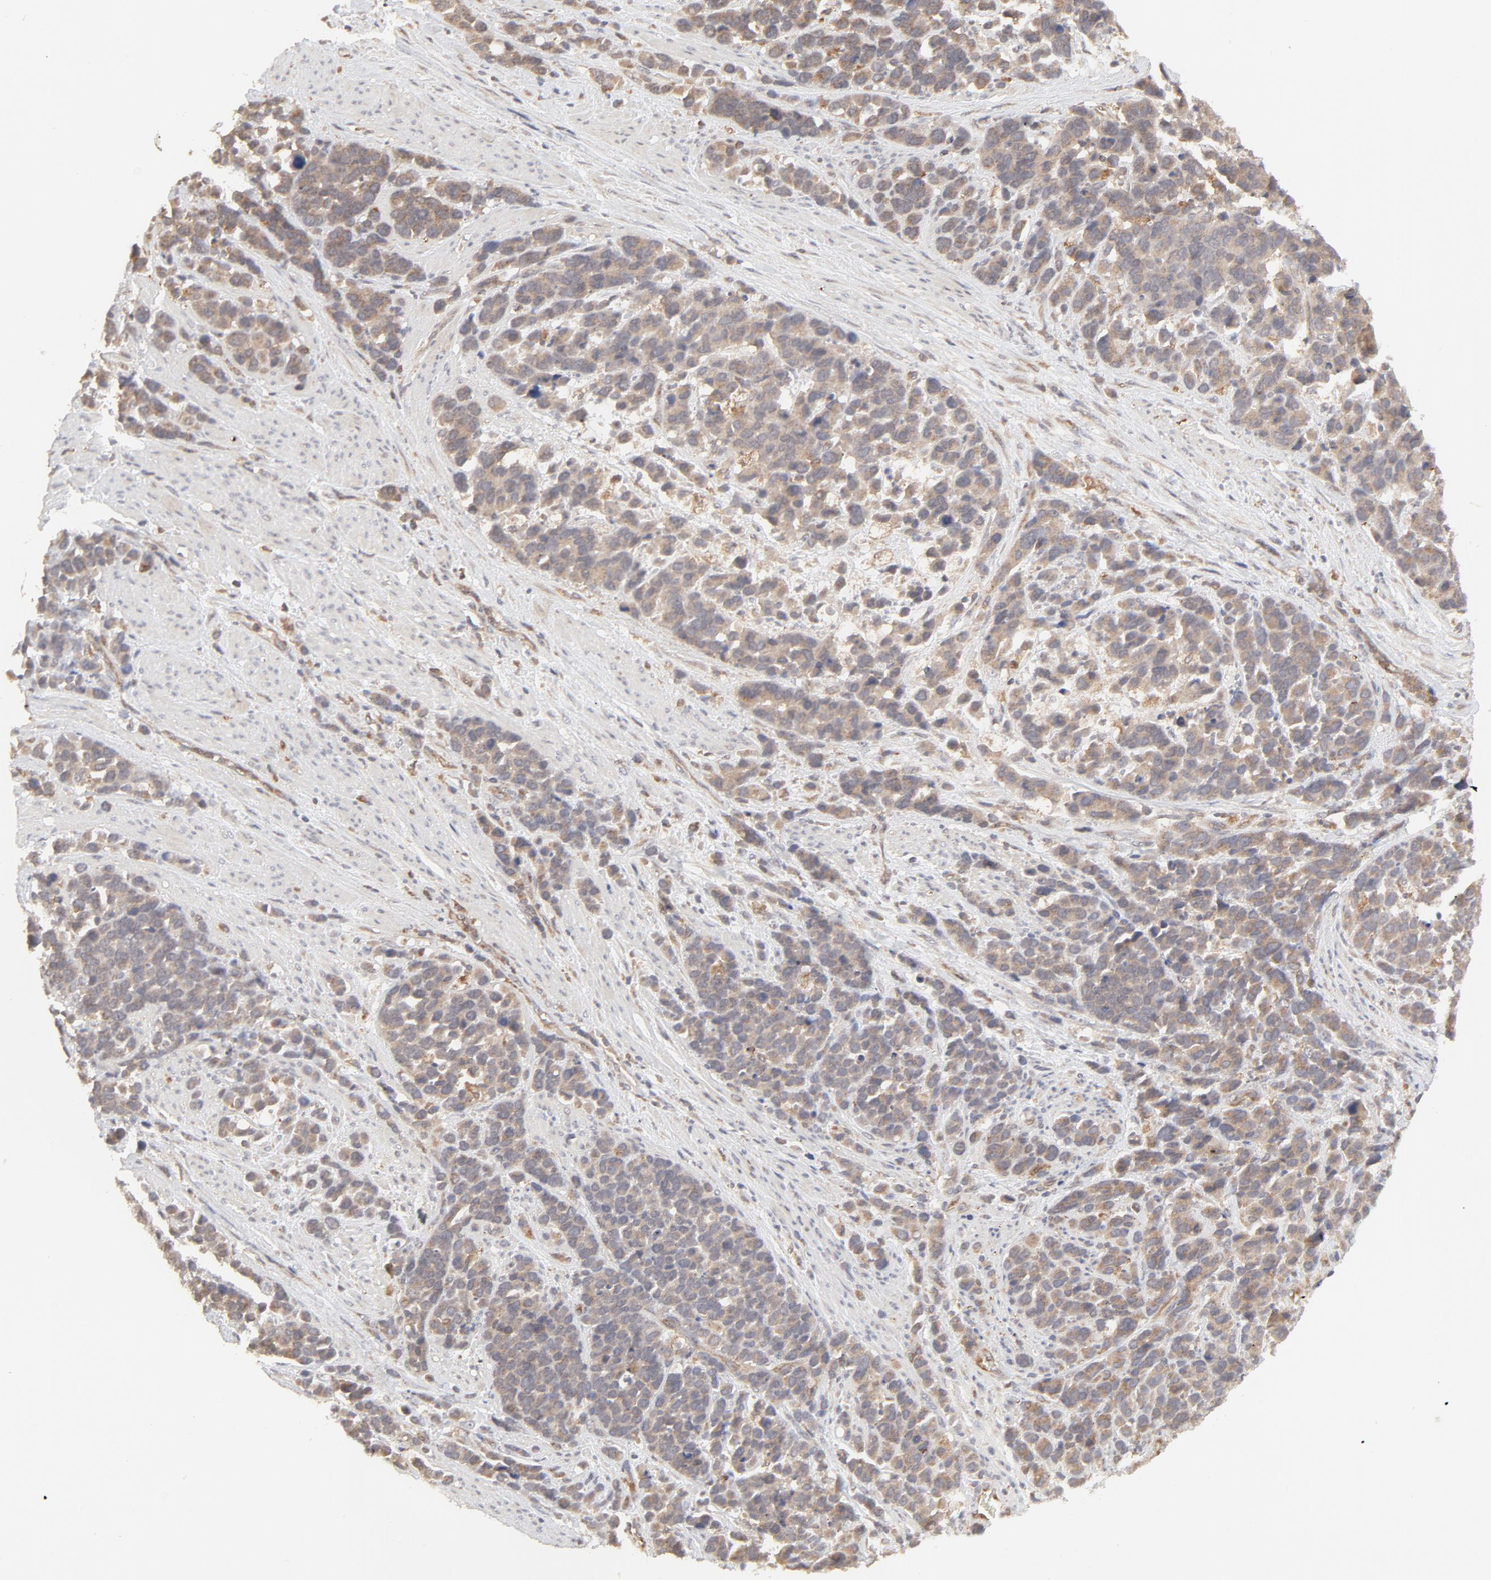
{"staining": {"intensity": "moderate", "quantity": ">75%", "location": "cytoplasmic/membranous"}, "tissue": "stomach cancer", "cell_type": "Tumor cells", "image_type": "cancer", "snomed": [{"axis": "morphology", "description": "Adenocarcinoma, NOS"}, {"axis": "topography", "description": "Stomach, upper"}], "caption": "Protein staining of stomach cancer (adenocarcinoma) tissue demonstrates moderate cytoplasmic/membranous expression in approximately >75% of tumor cells.", "gene": "RAB5C", "patient": {"sex": "male", "age": 71}}